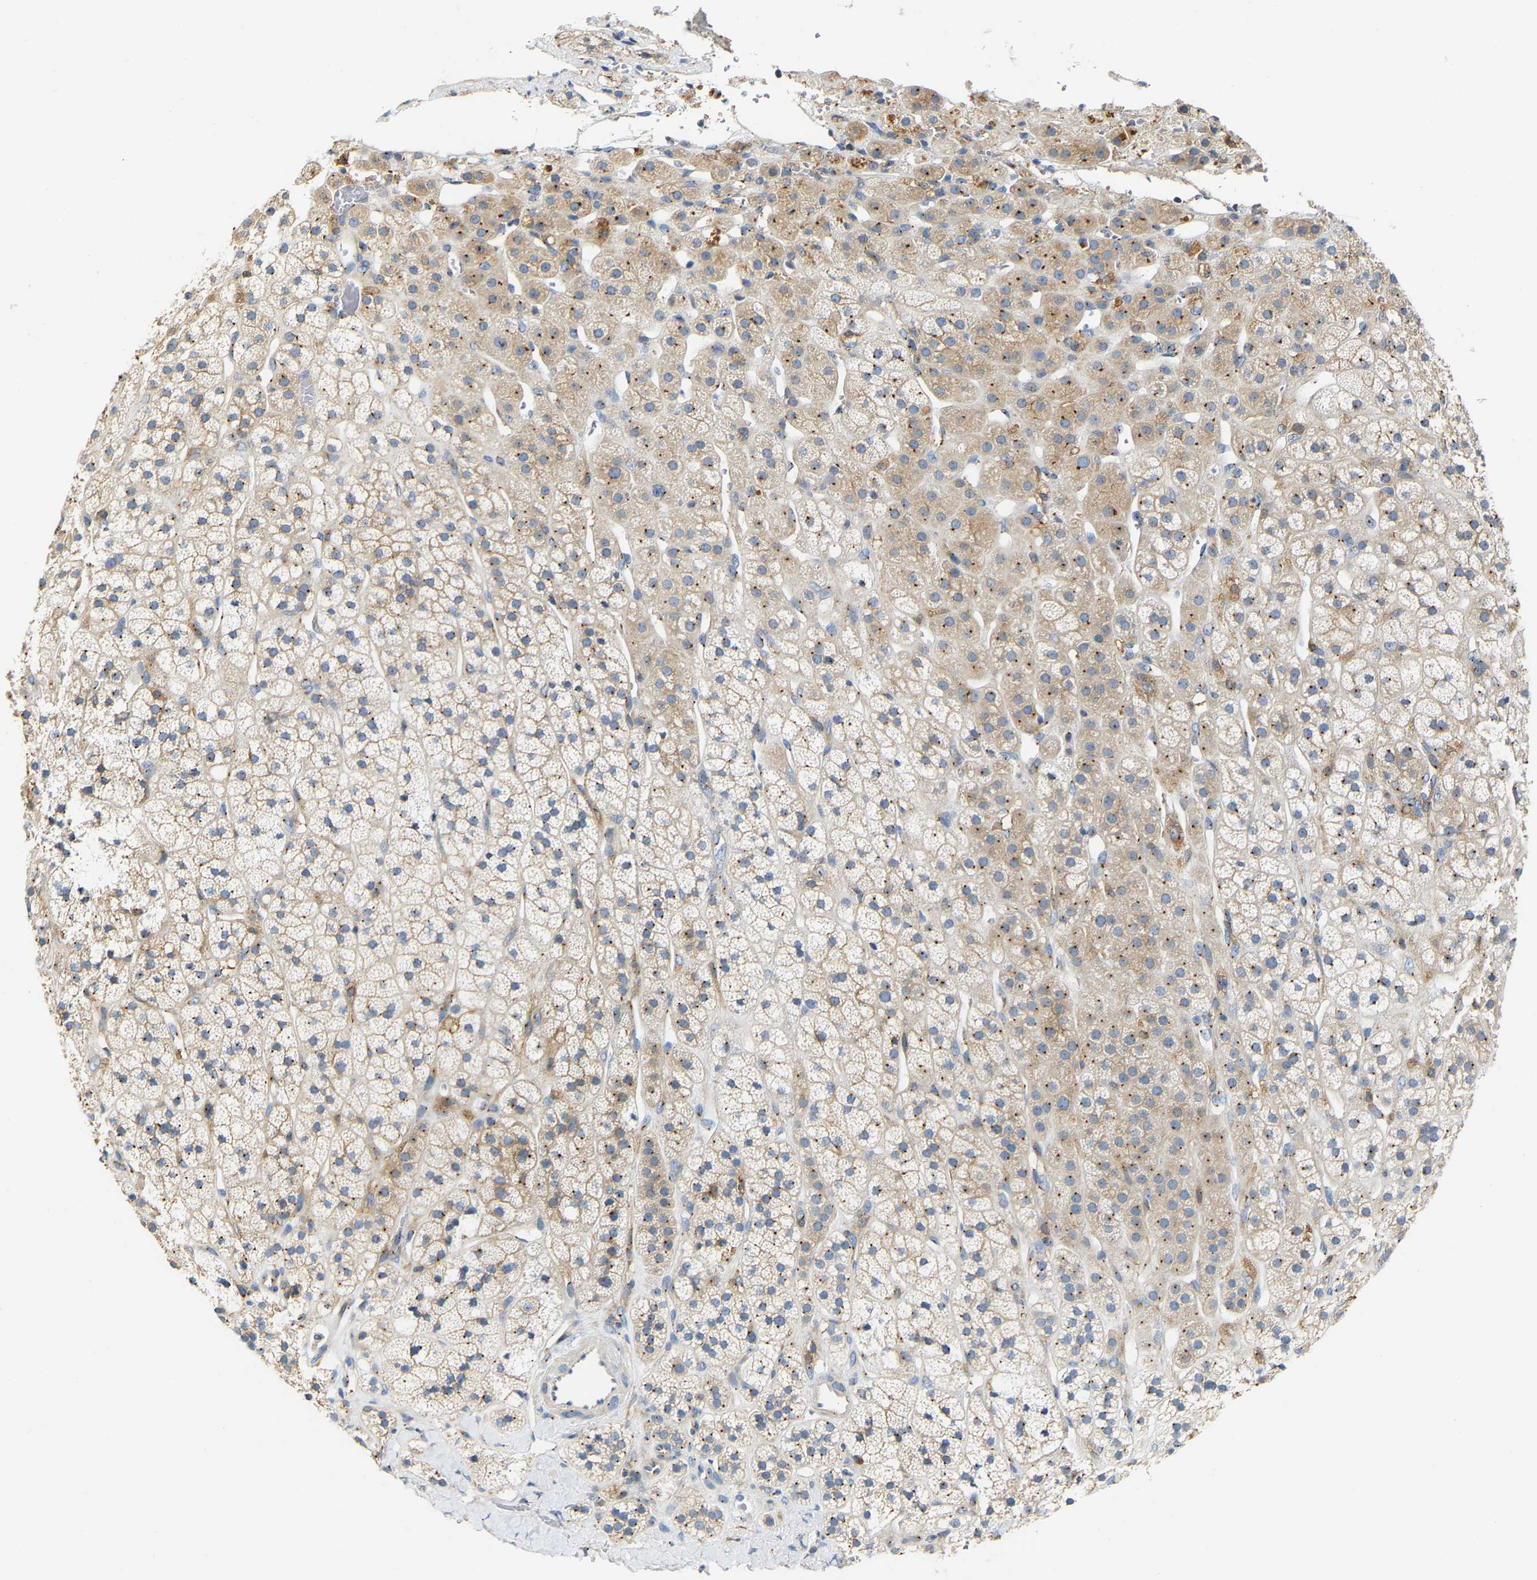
{"staining": {"intensity": "moderate", "quantity": ">75%", "location": "cytoplasmic/membranous"}, "tissue": "adrenal gland", "cell_type": "Glandular cells", "image_type": "normal", "snomed": [{"axis": "morphology", "description": "Normal tissue, NOS"}, {"axis": "topography", "description": "Adrenal gland"}], "caption": "Human adrenal gland stained for a protein (brown) exhibits moderate cytoplasmic/membranous positive staining in about >75% of glandular cells.", "gene": "PCNT", "patient": {"sex": "male", "age": 56}}